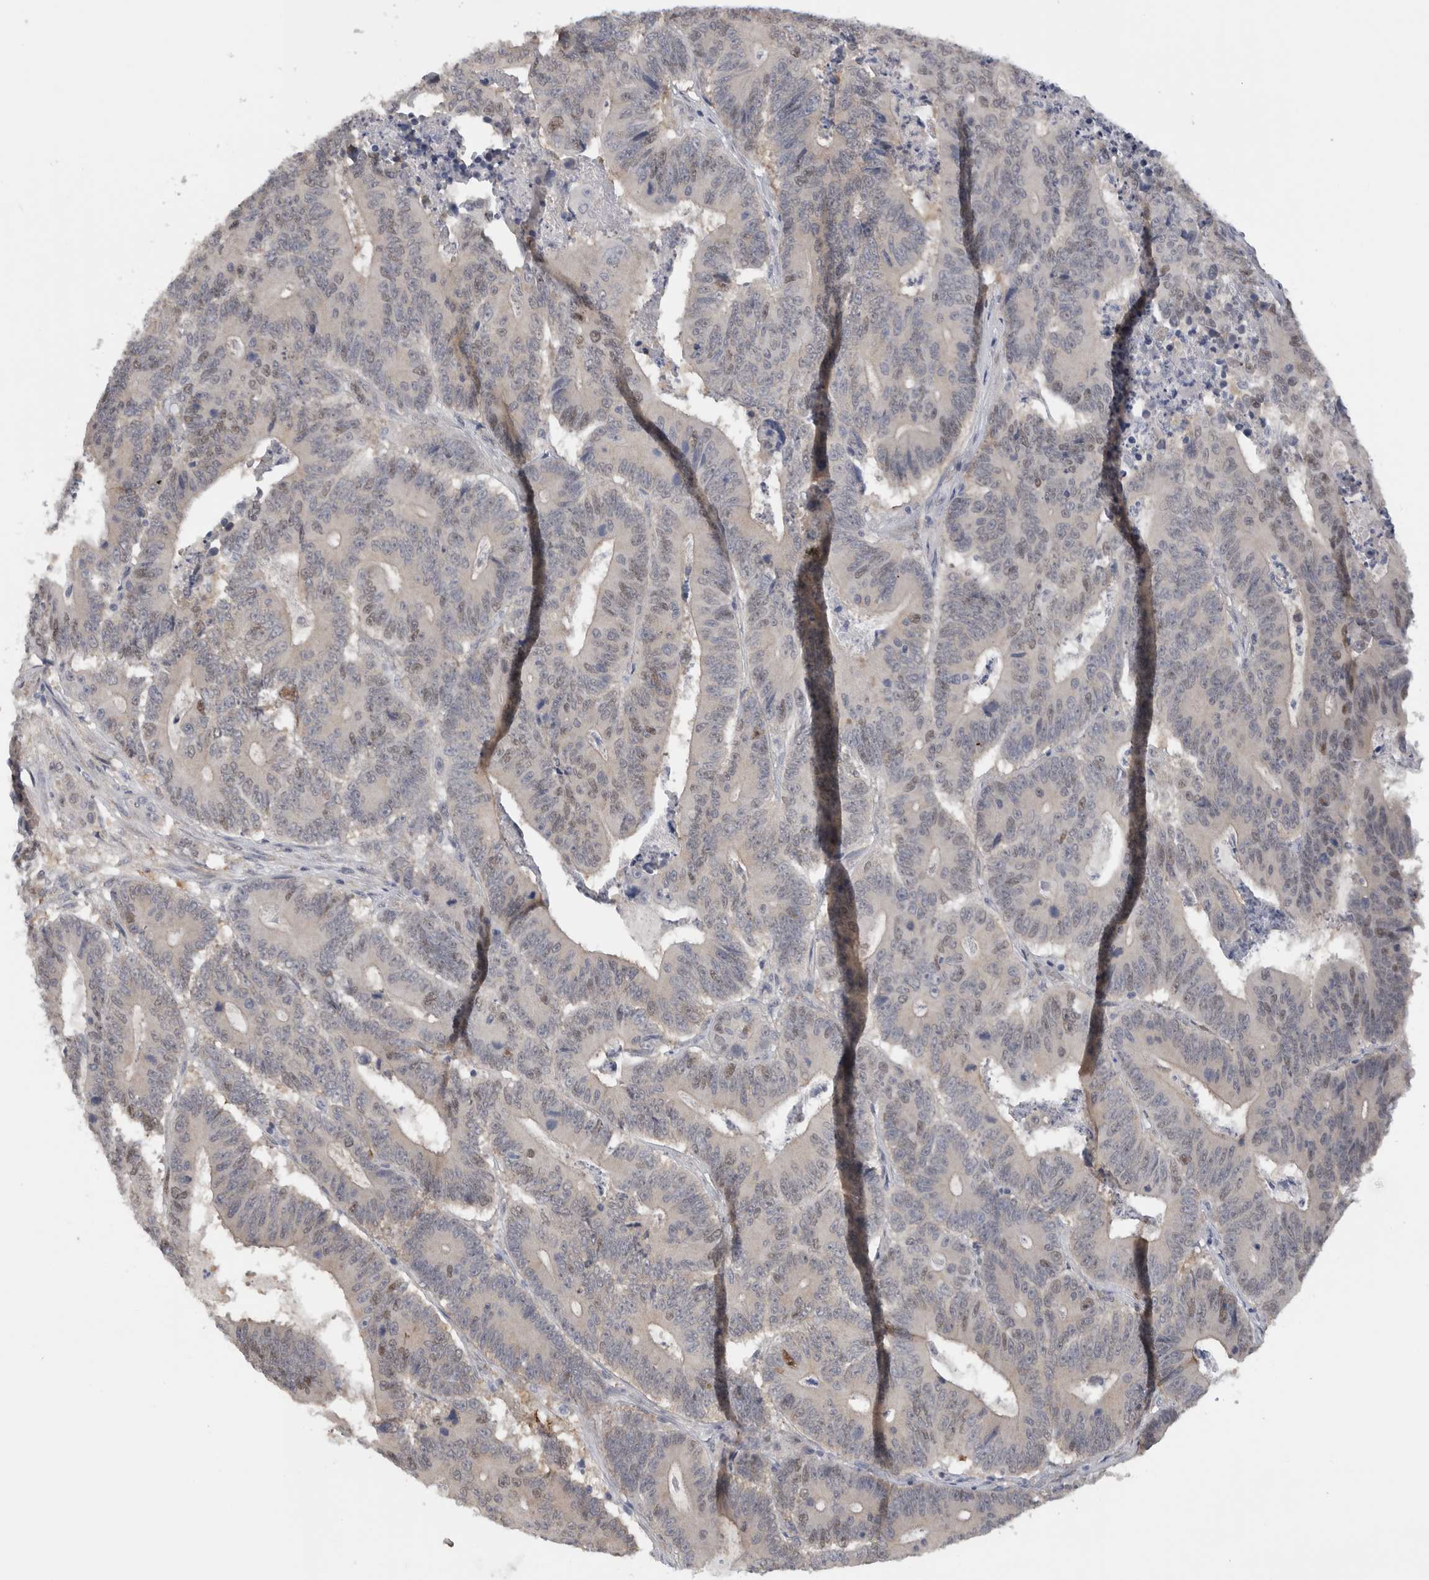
{"staining": {"intensity": "weak", "quantity": "<25%", "location": "nuclear"}, "tissue": "colorectal cancer", "cell_type": "Tumor cells", "image_type": "cancer", "snomed": [{"axis": "morphology", "description": "Adenocarcinoma, NOS"}, {"axis": "topography", "description": "Colon"}], "caption": "Protein analysis of adenocarcinoma (colorectal) shows no significant staining in tumor cells. (DAB IHC, high magnification).", "gene": "DYRK2", "patient": {"sex": "male", "age": 83}}